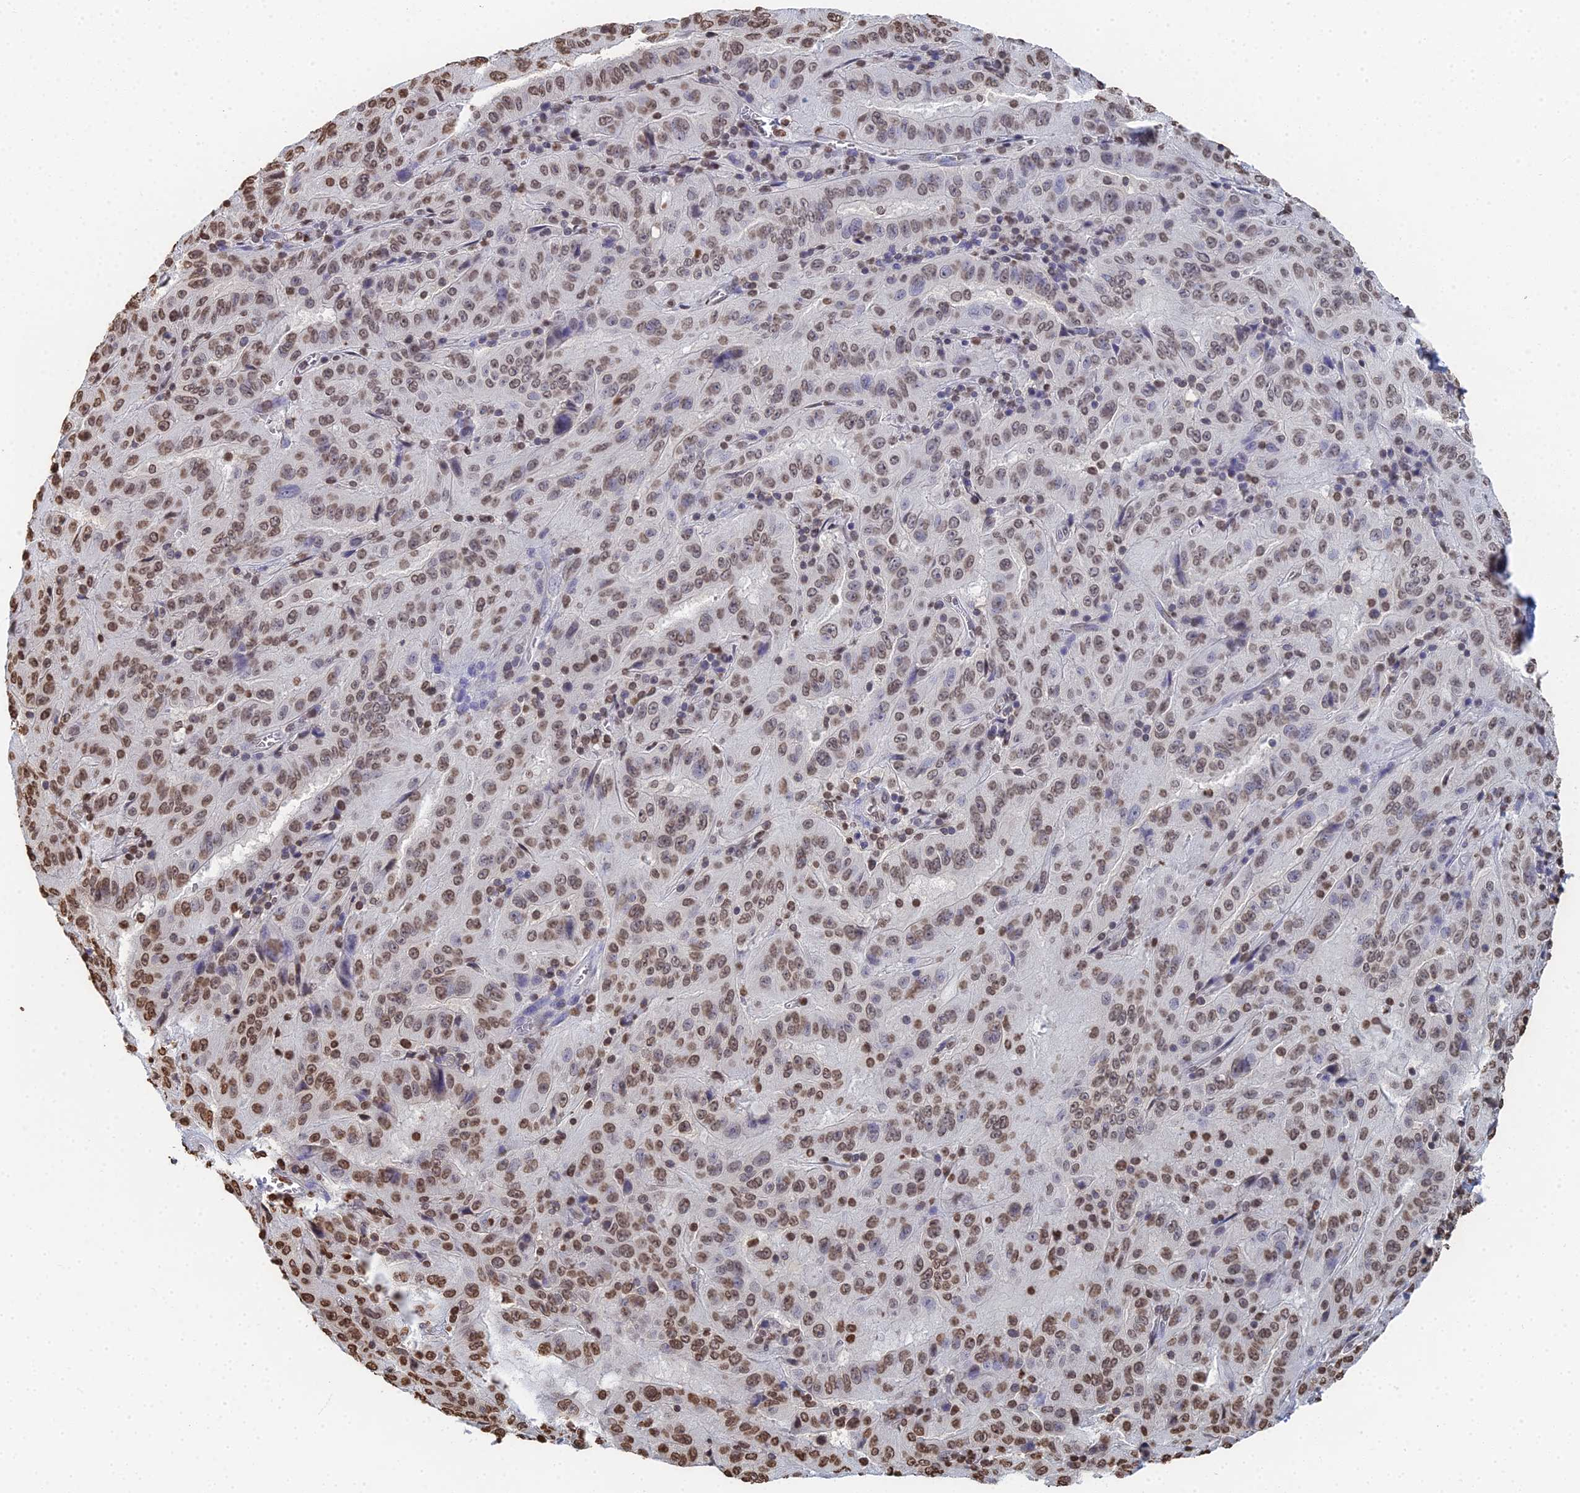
{"staining": {"intensity": "weak", "quantity": ">75%", "location": "nuclear"}, "tissue": "pancreatic cancer", "cell_type": "Tumor cells", "image_type": "cancer", "snomed": [{"axis": "morphology", "description": "Adenocarcinoma, NOS"}, {"axis": "topography", "description": "Pancreas"}], "caption": "A photomicrograph of human pancreatic cancer stained for a protein displays weak nuclear brown staining in tumor cells. (DAB = brown stain, brightfield microscopy at high magnification).", "gene": "GBP3", "patient": {"sex": "male", "age": 63}}